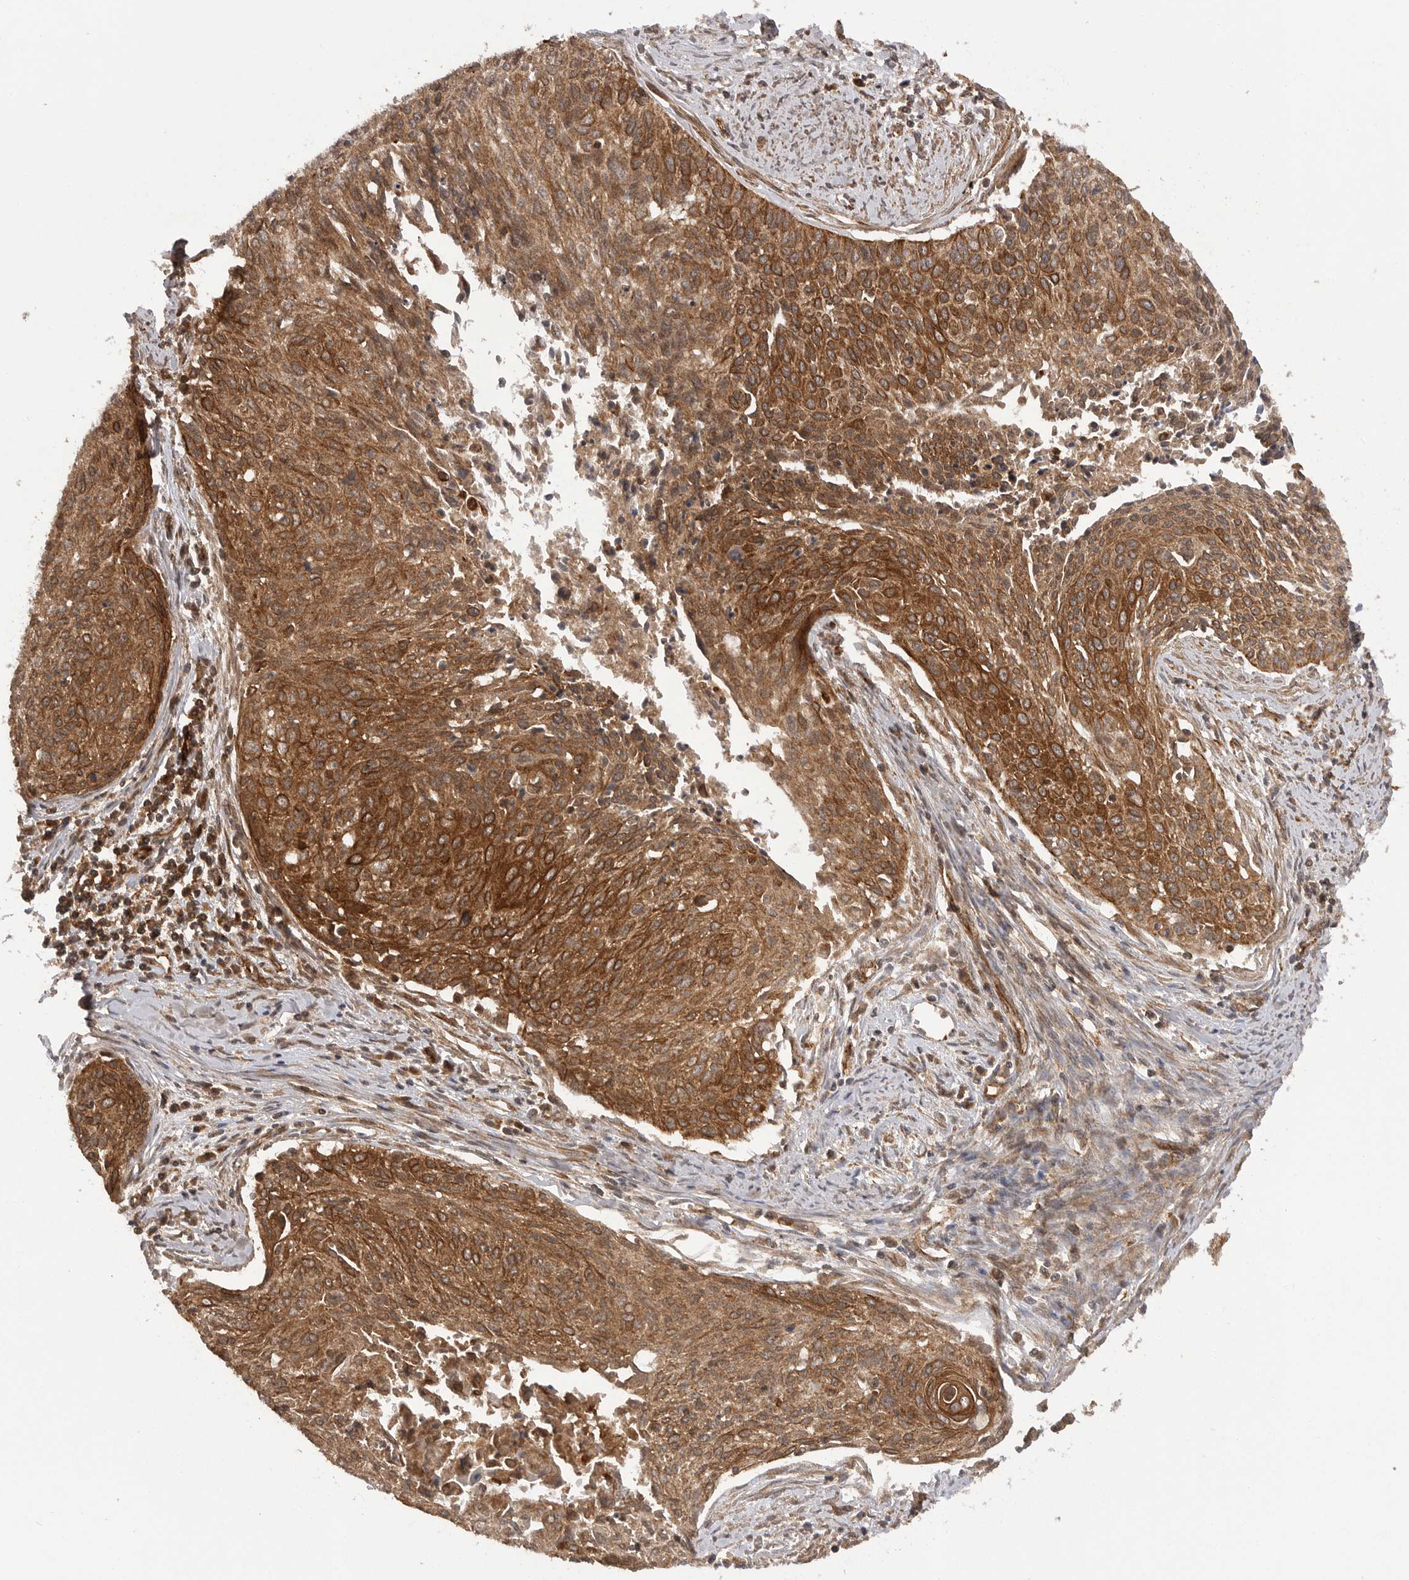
{"staining": {"intensity": "strong", "quantity": ">75%", "location": "cytoplasmic/membranous"}, "tissue": "cervical cancer", "cell_type": "Tumor cells", "image_type": "cancer", "snomed": [{"axis": "morphology", "description": "Squamous cell carcinoma, NOS"}, {"axis": "topography", "description": "Cervix"}], "caption": "Protein staining of squamous cell carcinoma (cervical) tissue demonstrates strong cytoplasmic/membranous positivity in approximately >75% of tumor cells.", "gene": "PRDX4", "patient": {"sex": "female", "age": 55}}